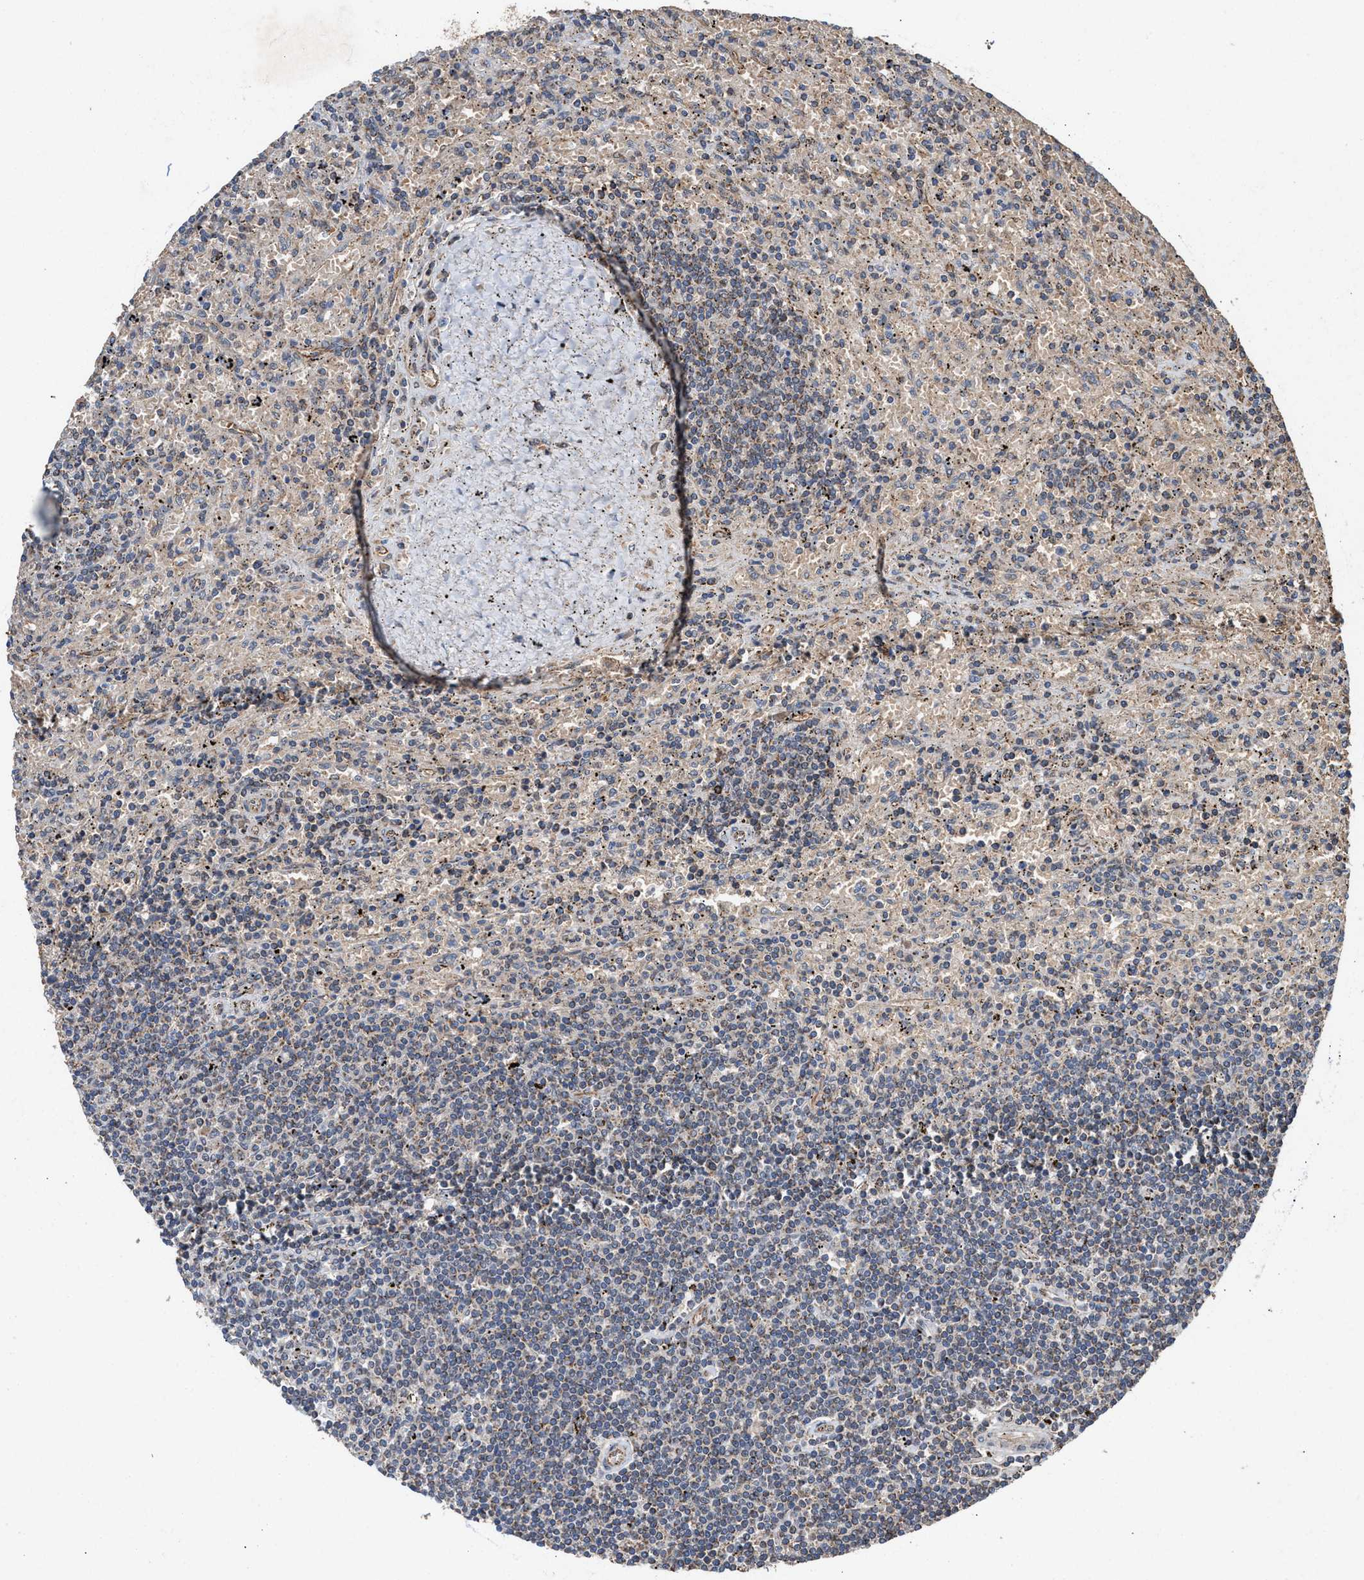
{"staining": {"intensity": "weak", "quantity": "<25%", "location": "cytoplasmic/membranous"}, "tissue": "lymphoma", "cell_type": "Tumor cells", "image_type": "cancer", "snomed": [{"axis": "morphology", "description": "Malignant lymphoma, non-Hodgkin's type, Low grade"}, {"axis": "topography", "description": "Spleen"}], "caption": "Immunohistochemistry (IHC) of lymphoma displays no staining in tumor cells.", "gene": "ZNHIT6", "patient": {"sex": "male", "age": 76}}